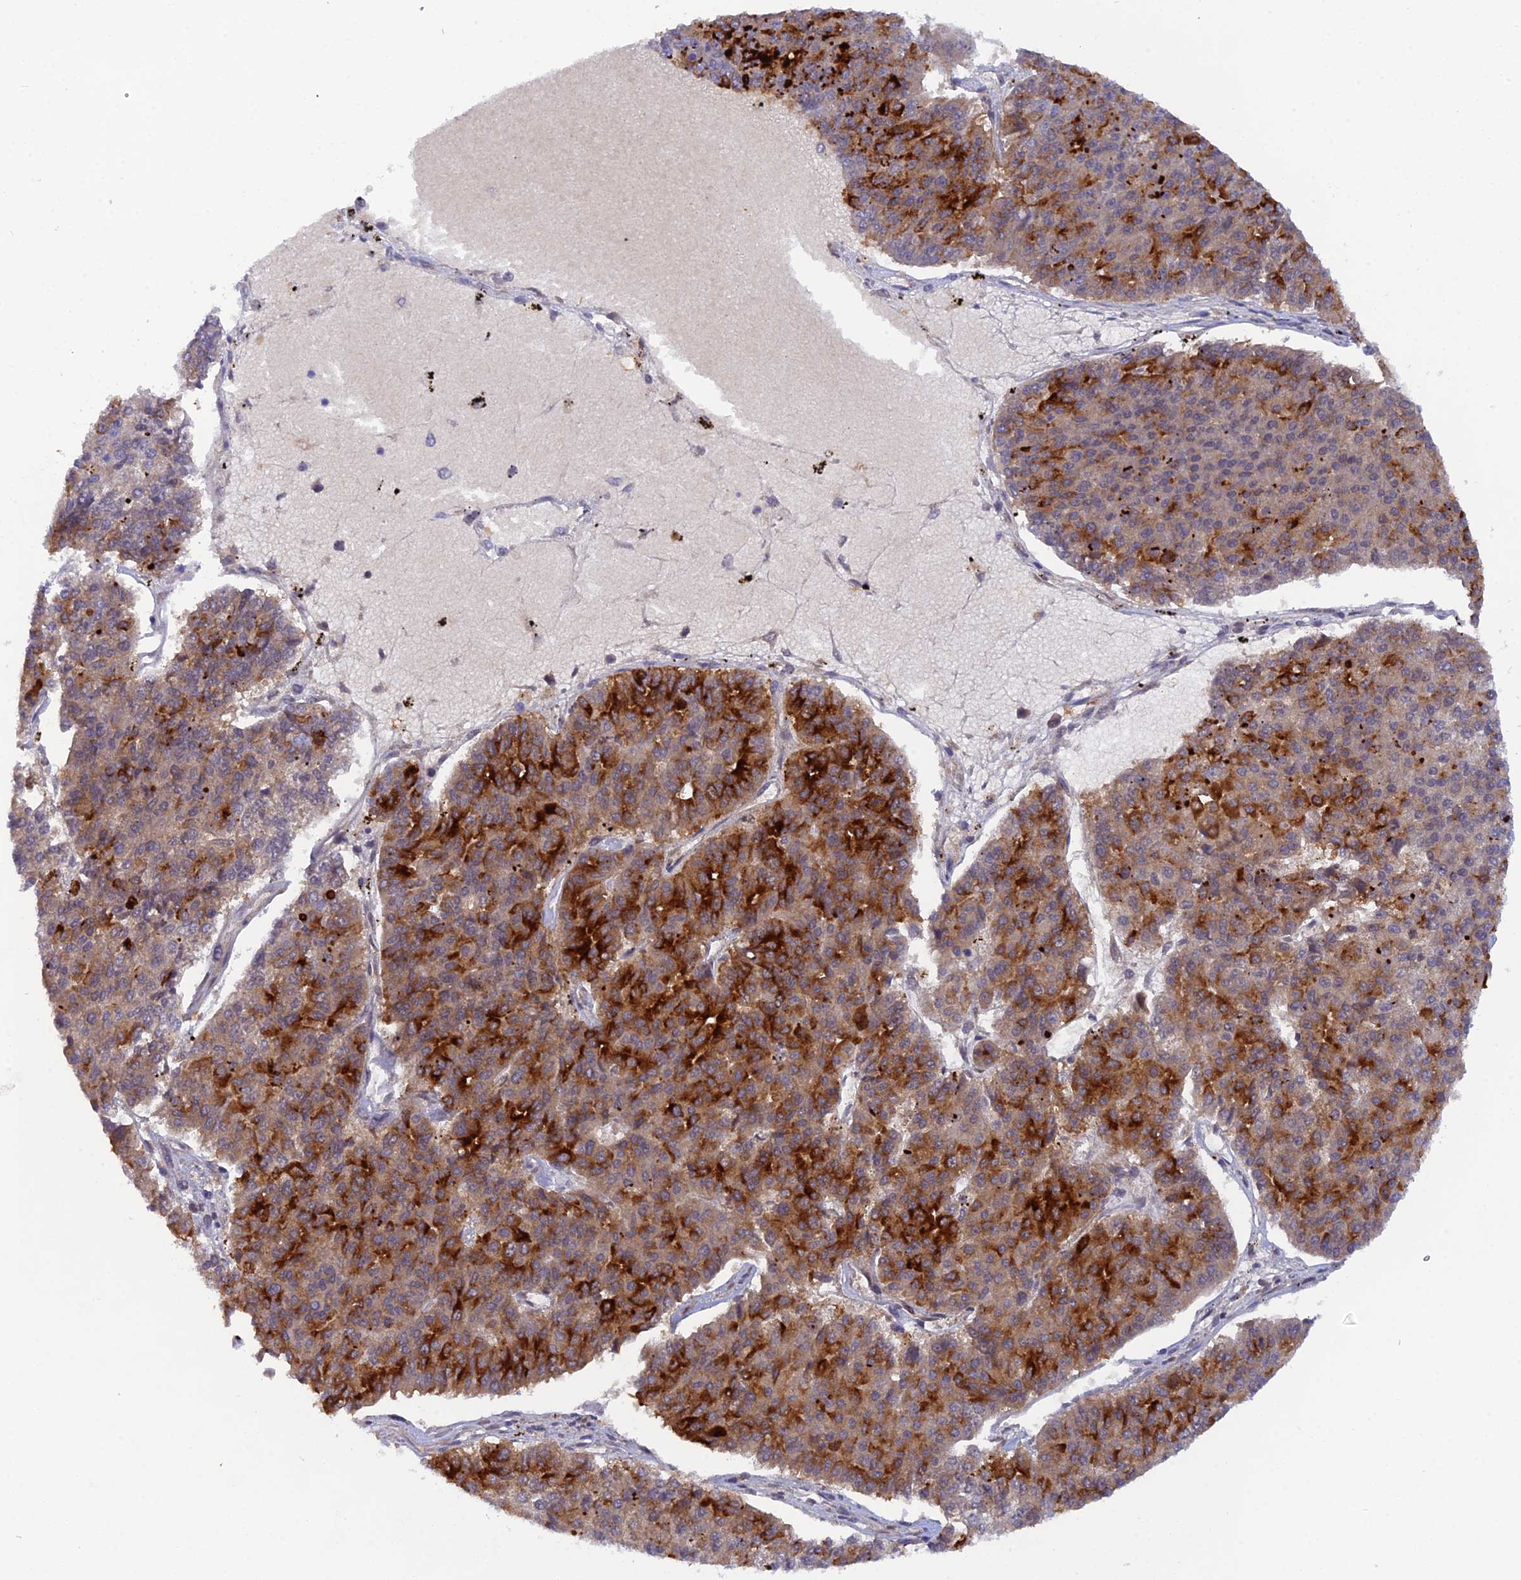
{"staining": {"intensity": "strong", "quantity": ">75%", "location": "cytoplasmic/membranous"}, "tissue": "pancreatic cancer", "cell_type": "Tumor cells", "image_type": "cancer", "snomed": [{"axis": "morphology", "description": "Adenocarcinoma, NOS"}, {"axis": "topography", "description": "Pancreas"}], "caption": "A histopathology image of pancreatic cancer stained for a protein shows strong cytoplasmic/membranous brown staining in tumor cells.", "gene": "REG1A", "patient": {"sex": "male", "age": 50}}